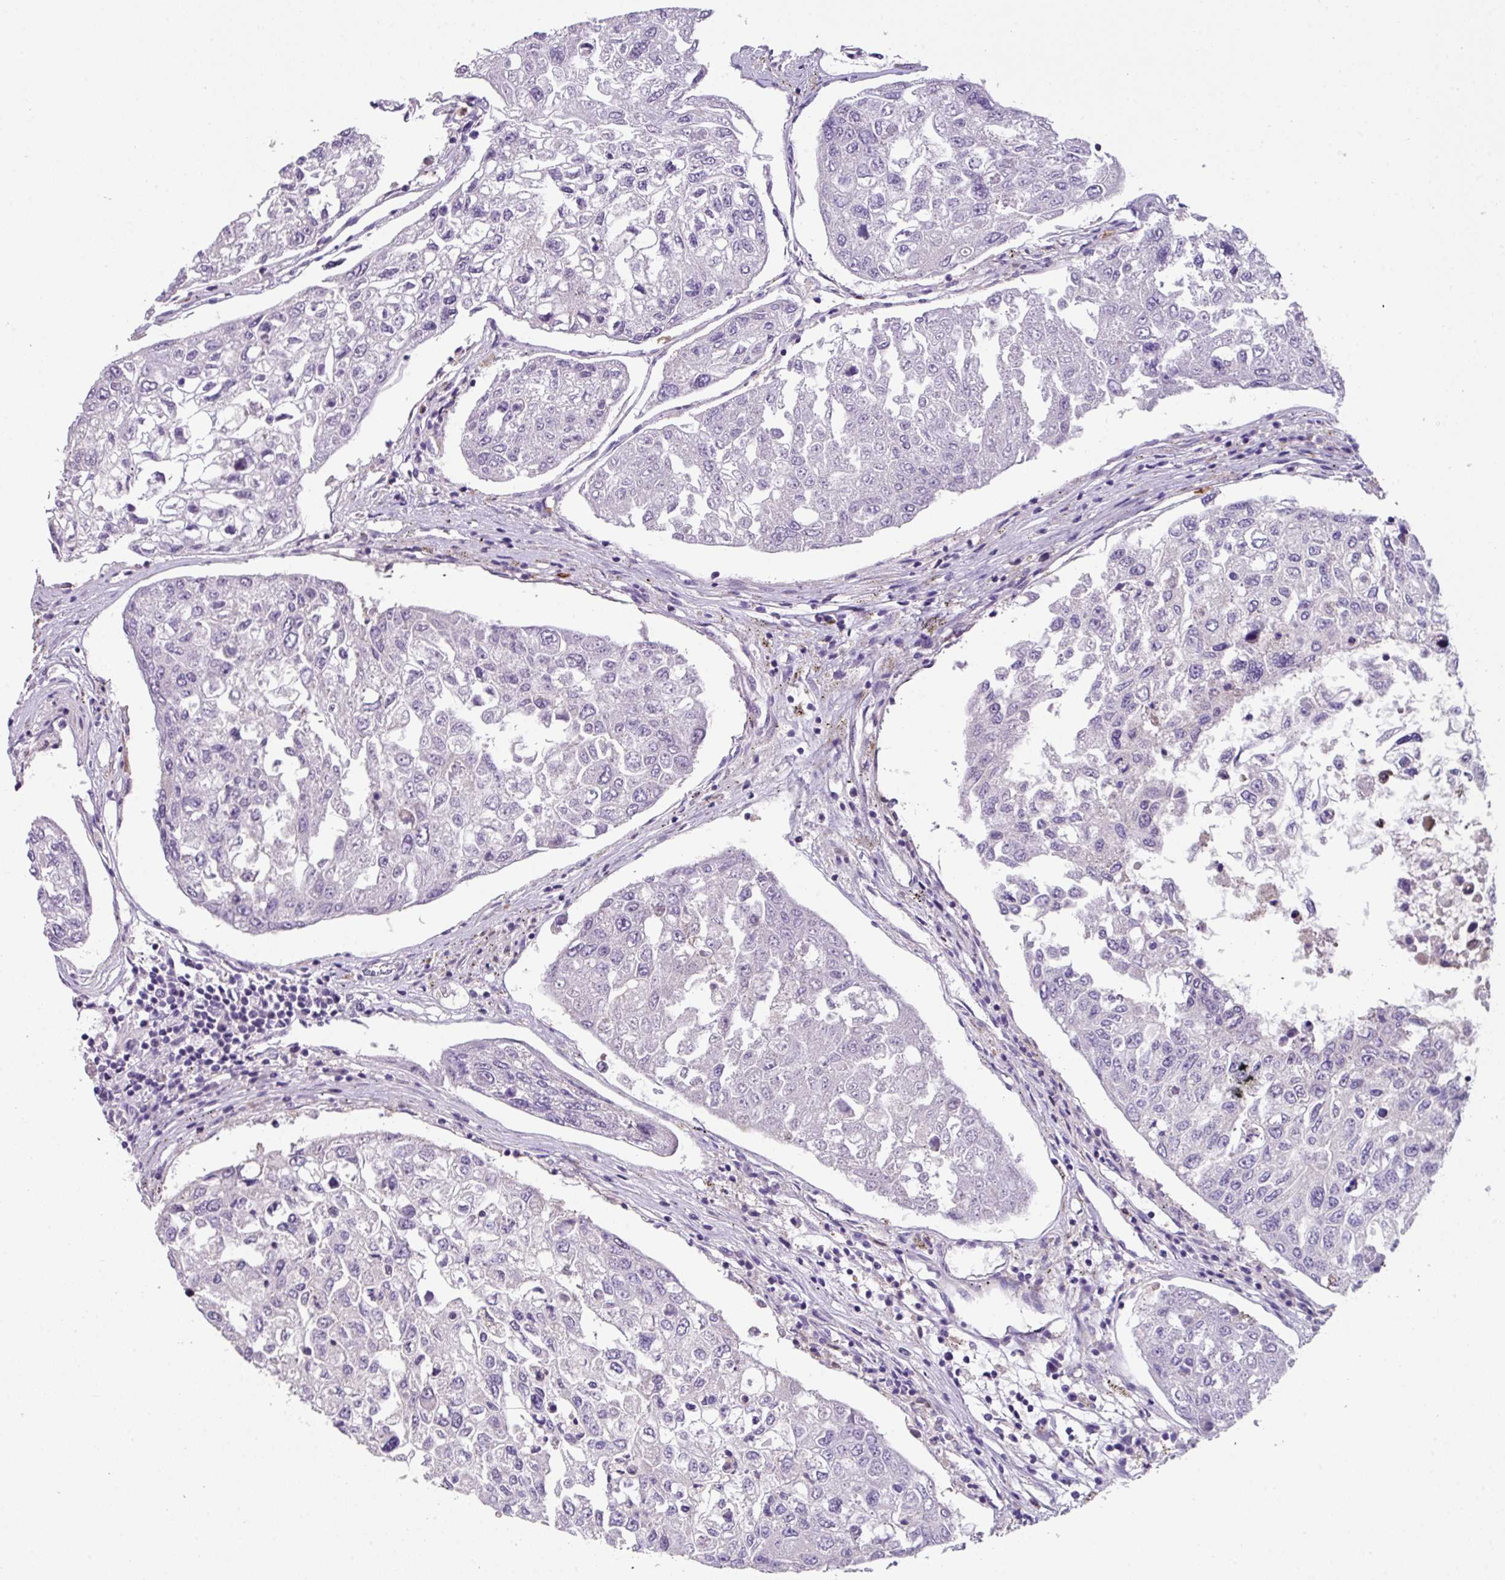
{"staining": {"intensity": "negative", "quantity": "none", "location": "none"}, "tissue": "urothelial cancer", "cell_type": "Tumor cells", "image_type": "cancer", "snomed": [{"axis": "morphology", "description": "Urothelial carcinoma, High grade"}, {"axis": "topography", "description": "Lymph node"}, {"axis": "topography", "description": "Urinary bladder"}], "caption": "This is an IHC image of high-grade urothelial carcinoma. There is no expression in tumor cells.", "gene": "ZFP3", "patient": {"sex": "male", "age": 51}}